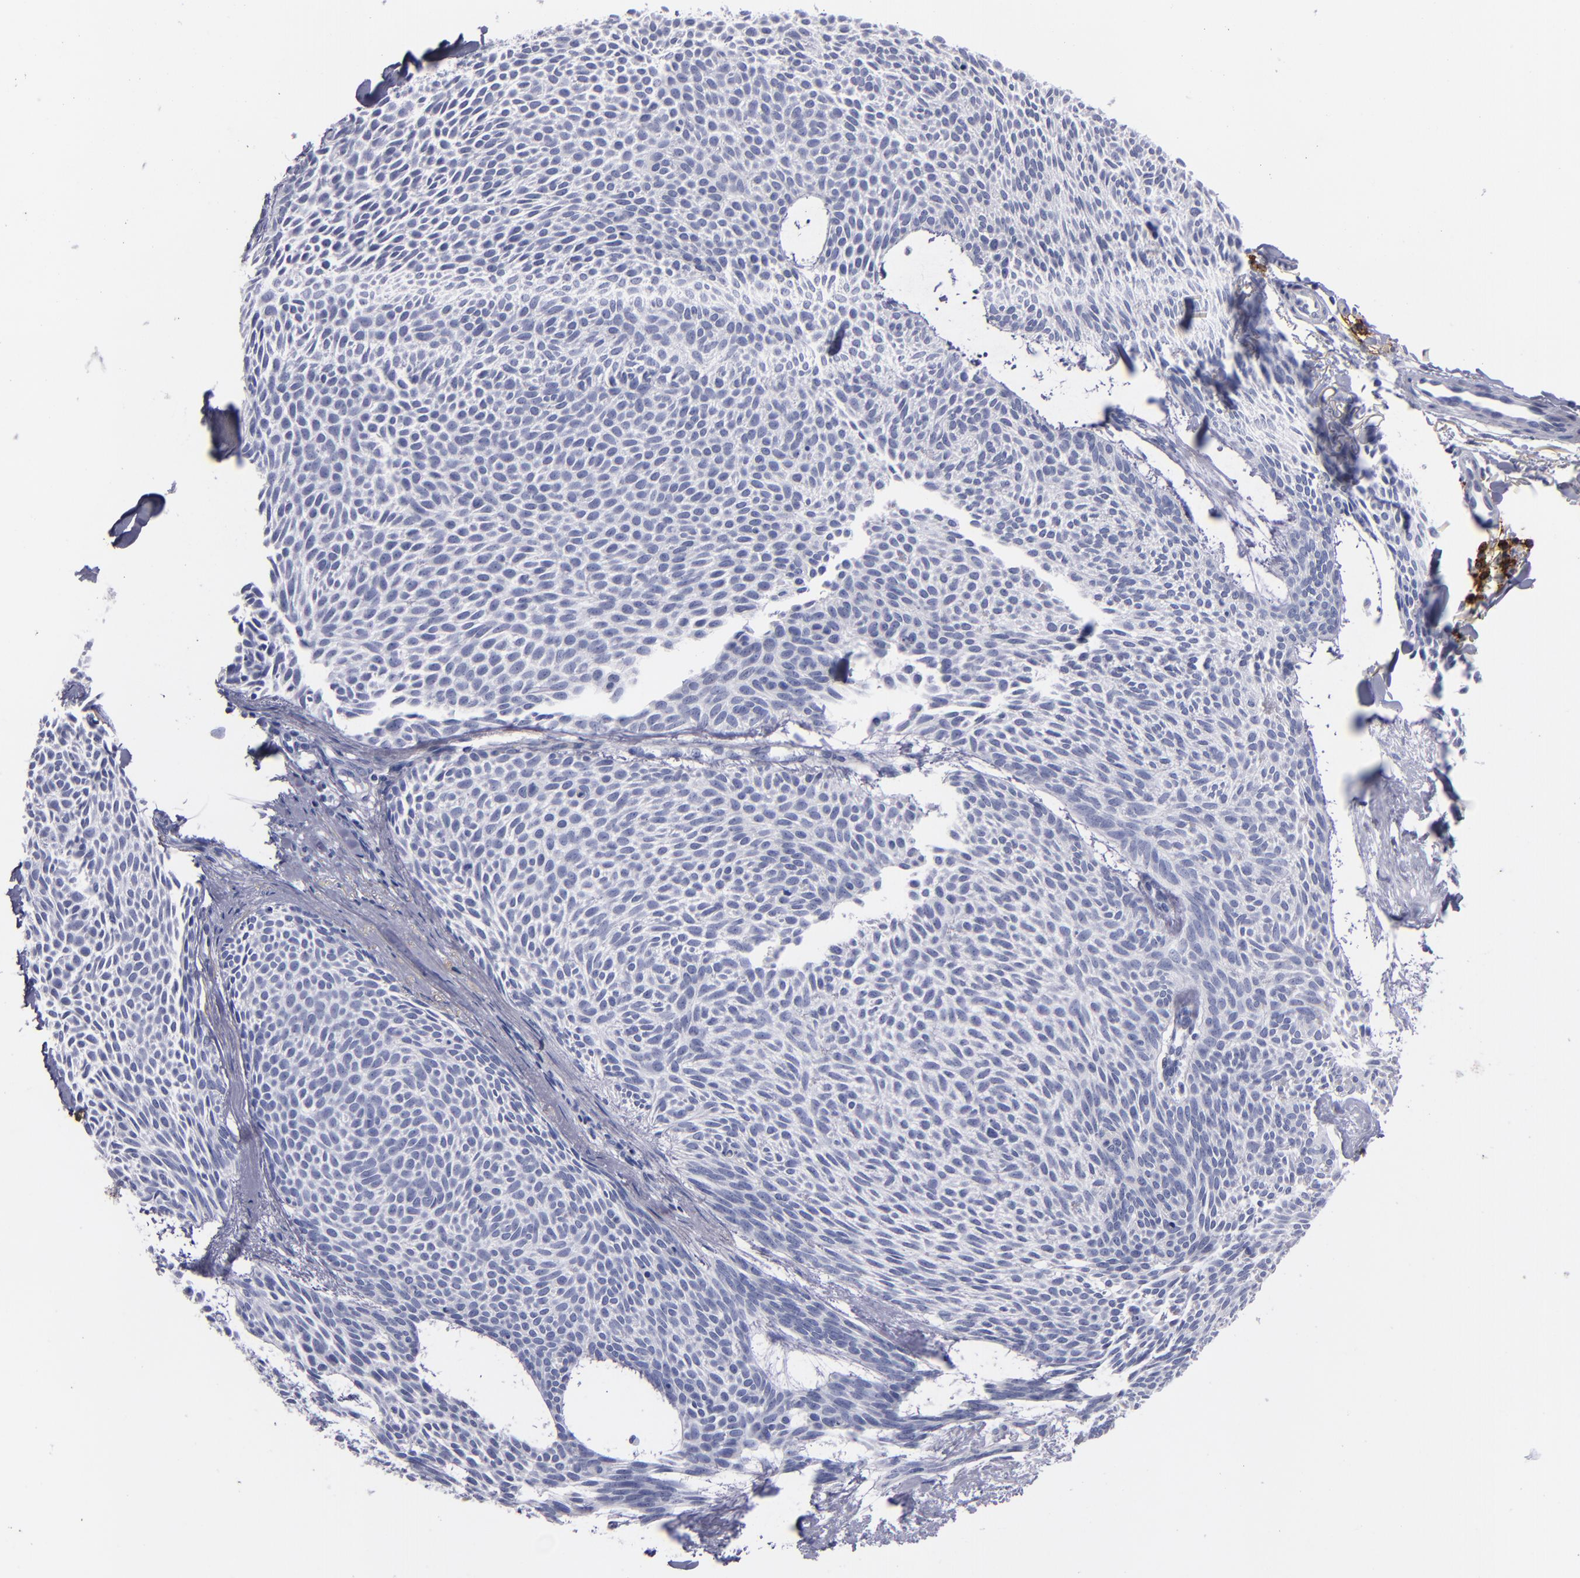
{"staining": {"intensity": "negative", "quantity": "none", "location": "none"}, "tissue": "skin cancer", "cell_type": "Tumor cells", "image_type": "cancer", "snomed": [{"axis": "morphology", "description": "Basal cell carcinoma"}, {"axis": "topography", "description": "Skin"}], "caption": "Image shows no protein expression in tumor cells of basal cell carcinoma (skin) tissue. Brightfield microscopy of IHC stained with DAB (brown) and hematoxylin (blue), captured at high magnification.", "gene": "CD38", "patient": {"sex": "male", "age": 84}}